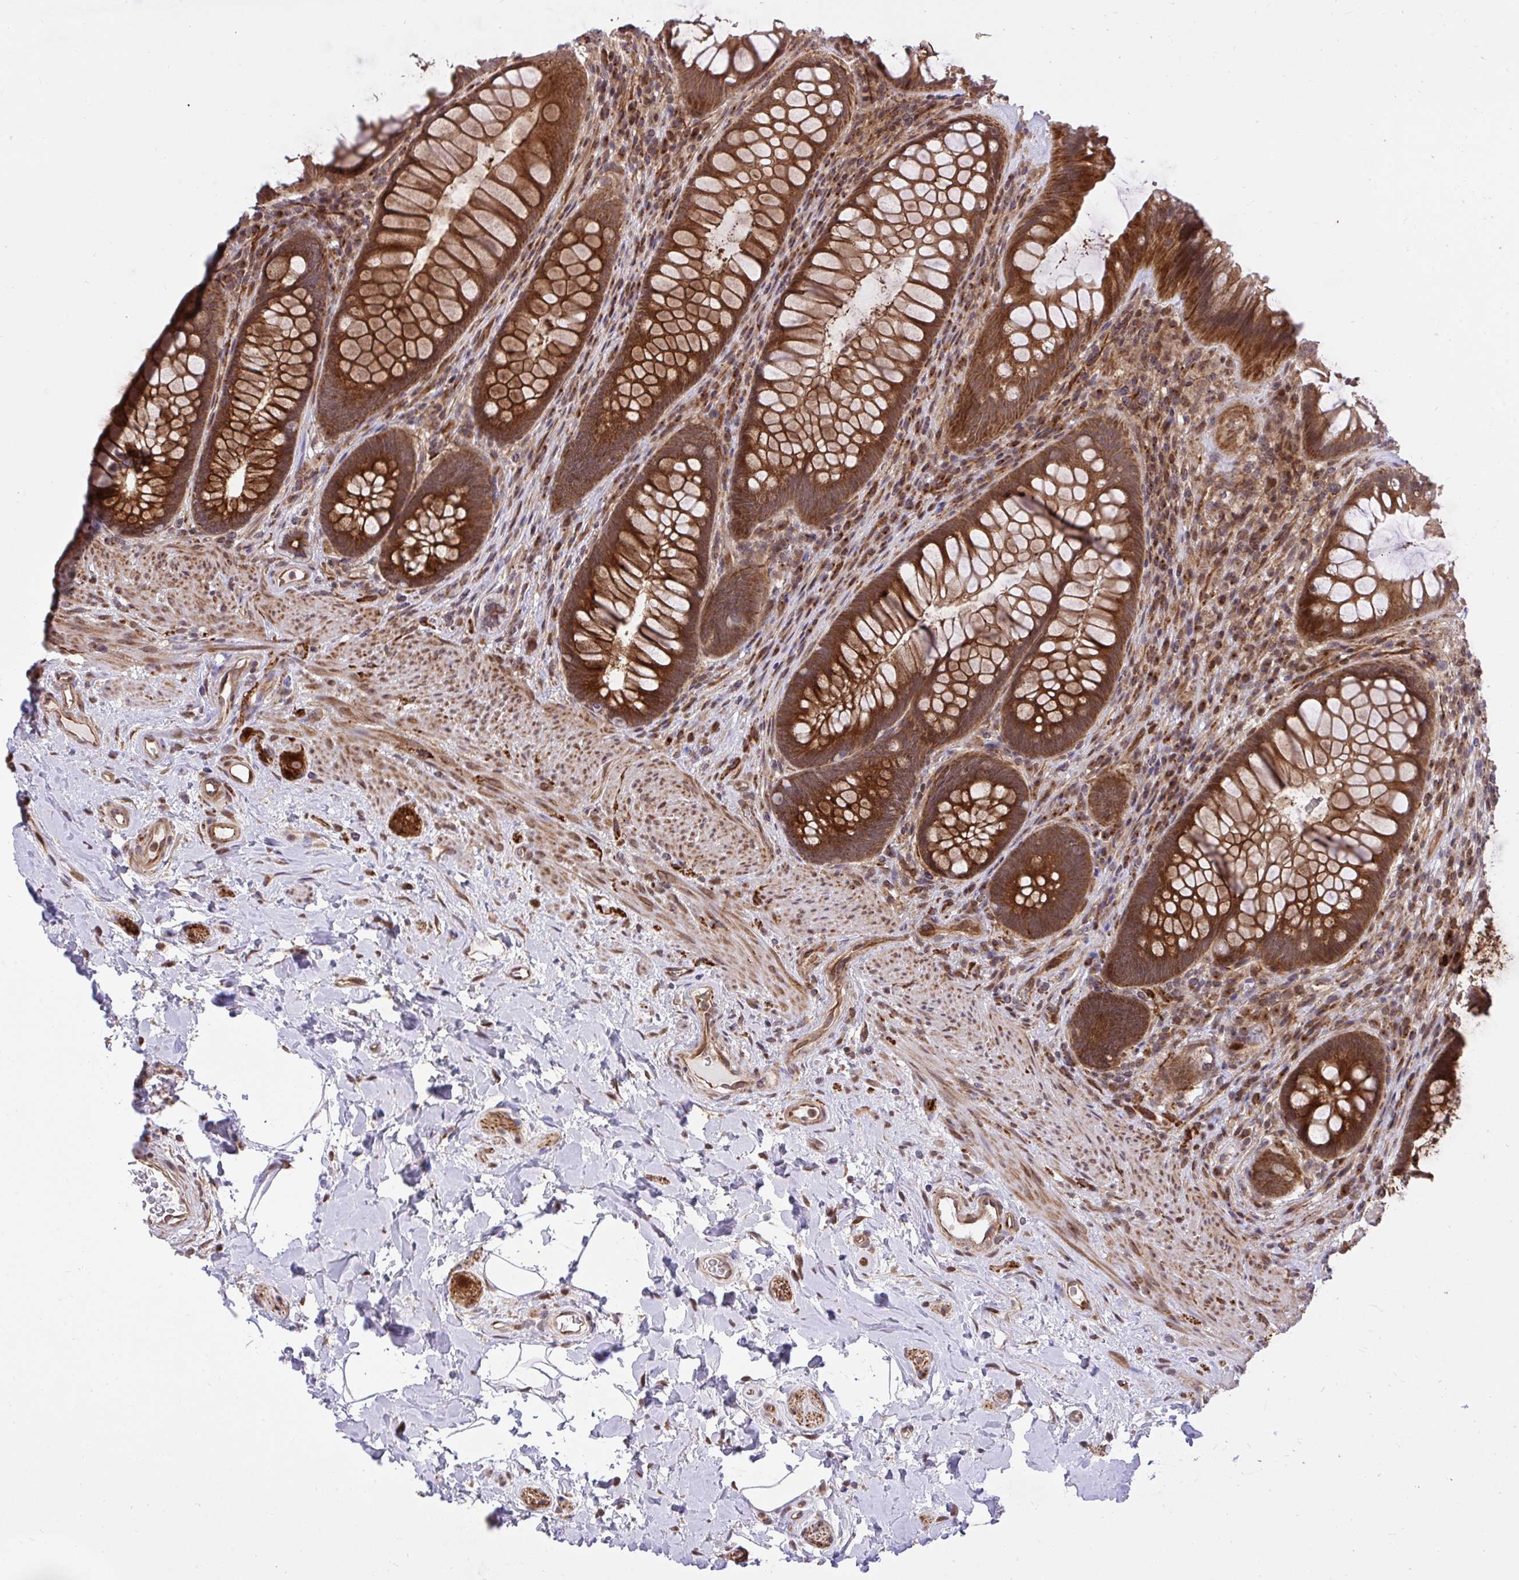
{"staining": {"intensity": "strong", "quantity": ">75%", "location": "cytoplasmic/membranous"}, "tissue": "rectum", "cell_type": "Glandular cells", "image_type": "normal", "snomed": [{"axis": "morphology", "description": "Normal tissue, NOS"}, {"axis": "topography", "description": "Rectum"}], "caption": "Immunohistochemistry staining of normal rectum, which exhibits high levels of strong cytoplasmic/membranous positivity in about >75% of glandular cells indicating strong cytoplasmic/membranous protein staining. The staining was performed using DAB (3,3'-diaminobenzidine) (brown) for protein detection and nuclei were counterstained in hematoxylin (blue).", "gene": "ERI1", "patient": {"sex": "male", "age": 53}}